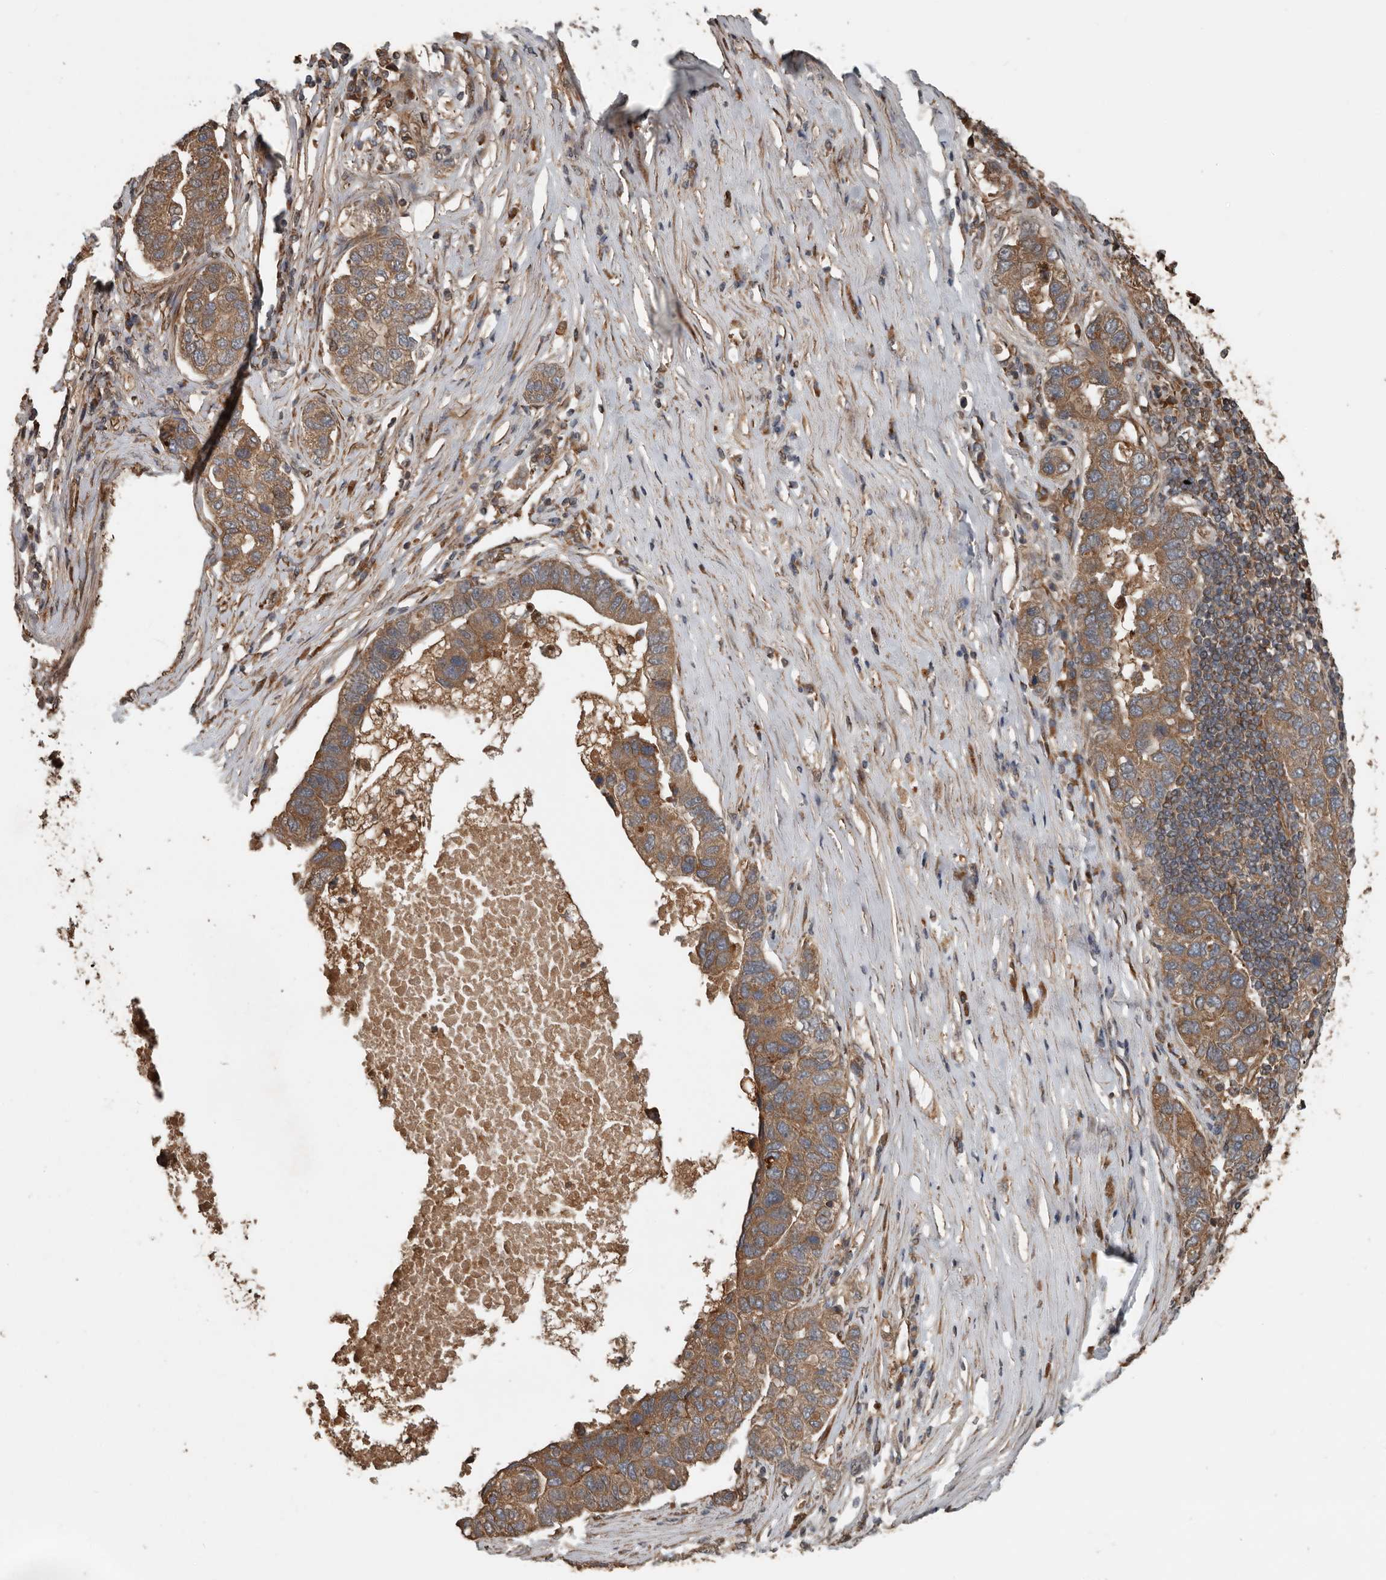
{"staining": {"intensity": "moderate", "quantity": ">75%", "location": "cytoplasmic/membranous"}, "tissue": "pancreatic cancer", "cell_type": "Tumor cells", "image_type": "cancer", "snomed": [{"axis": "morphology", "description": "Adenocarcinoma, NOS"}, {"axis": "topography", "description": "Pancreas"}], "caption": "Human adenocarcinoma (pancreatic) stained for a protein (brown) reveals moderate cytoplasmic/membranous positive staining in about >75% of tumor cells.", "gene": "YOD1", "patient": {"sex": "female", "age": 61}}